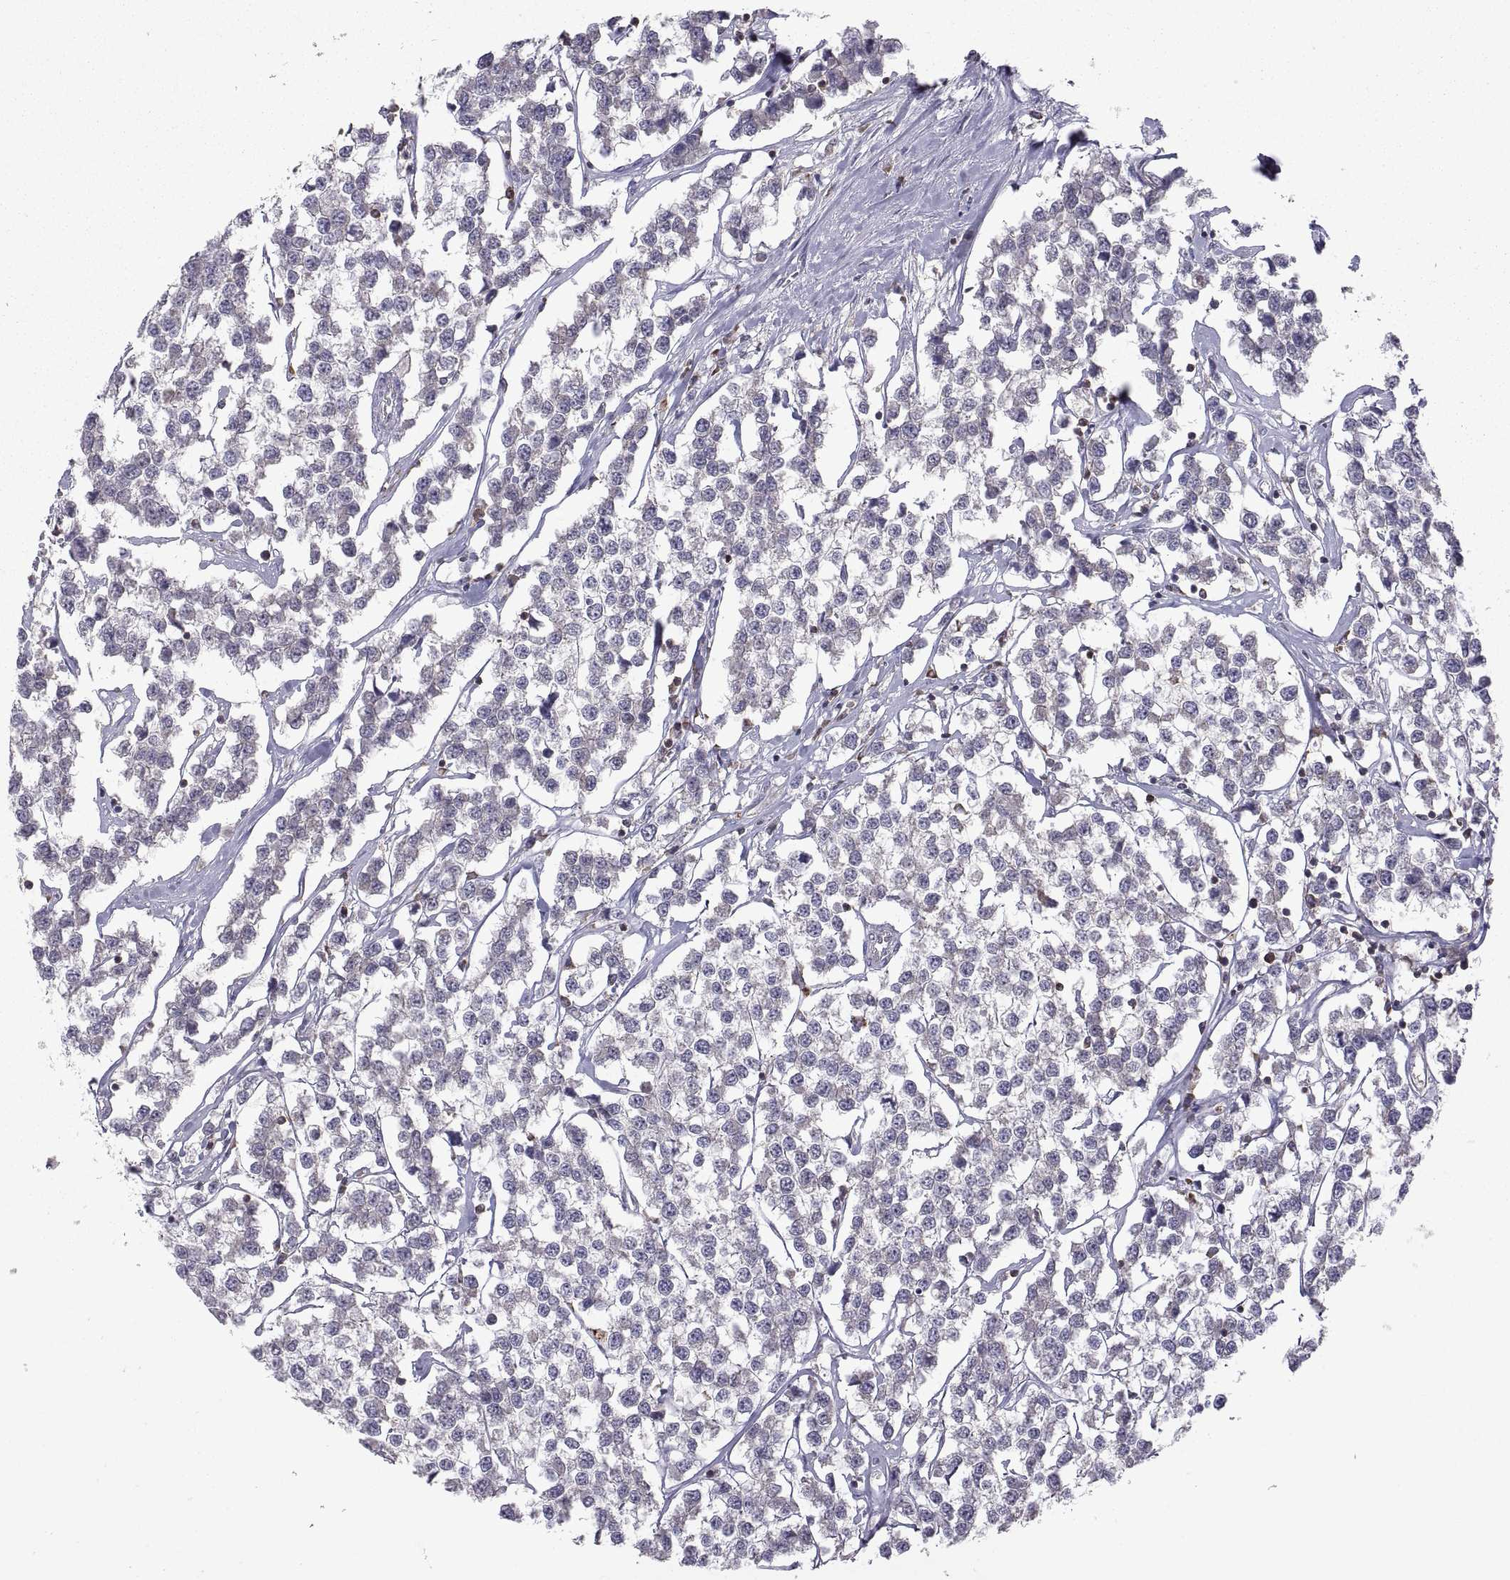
{"staining": {"intensity": "negative", "quantity": "none", "location": "none"}, "tissue": "testis cancer", "cell_type": "Tumor cells", "image_type": "cancer", "snomed": [{"axis": "morphology", "description": "Seminoma, NOS"}, {"axis": "topography", "description": "Testis"}], "caption": "IHC of human testis cancer (seminoma) shows no positivity in tumor cells.", "gene": "EZR", "patient": {"sex": "male", "age": 59}}